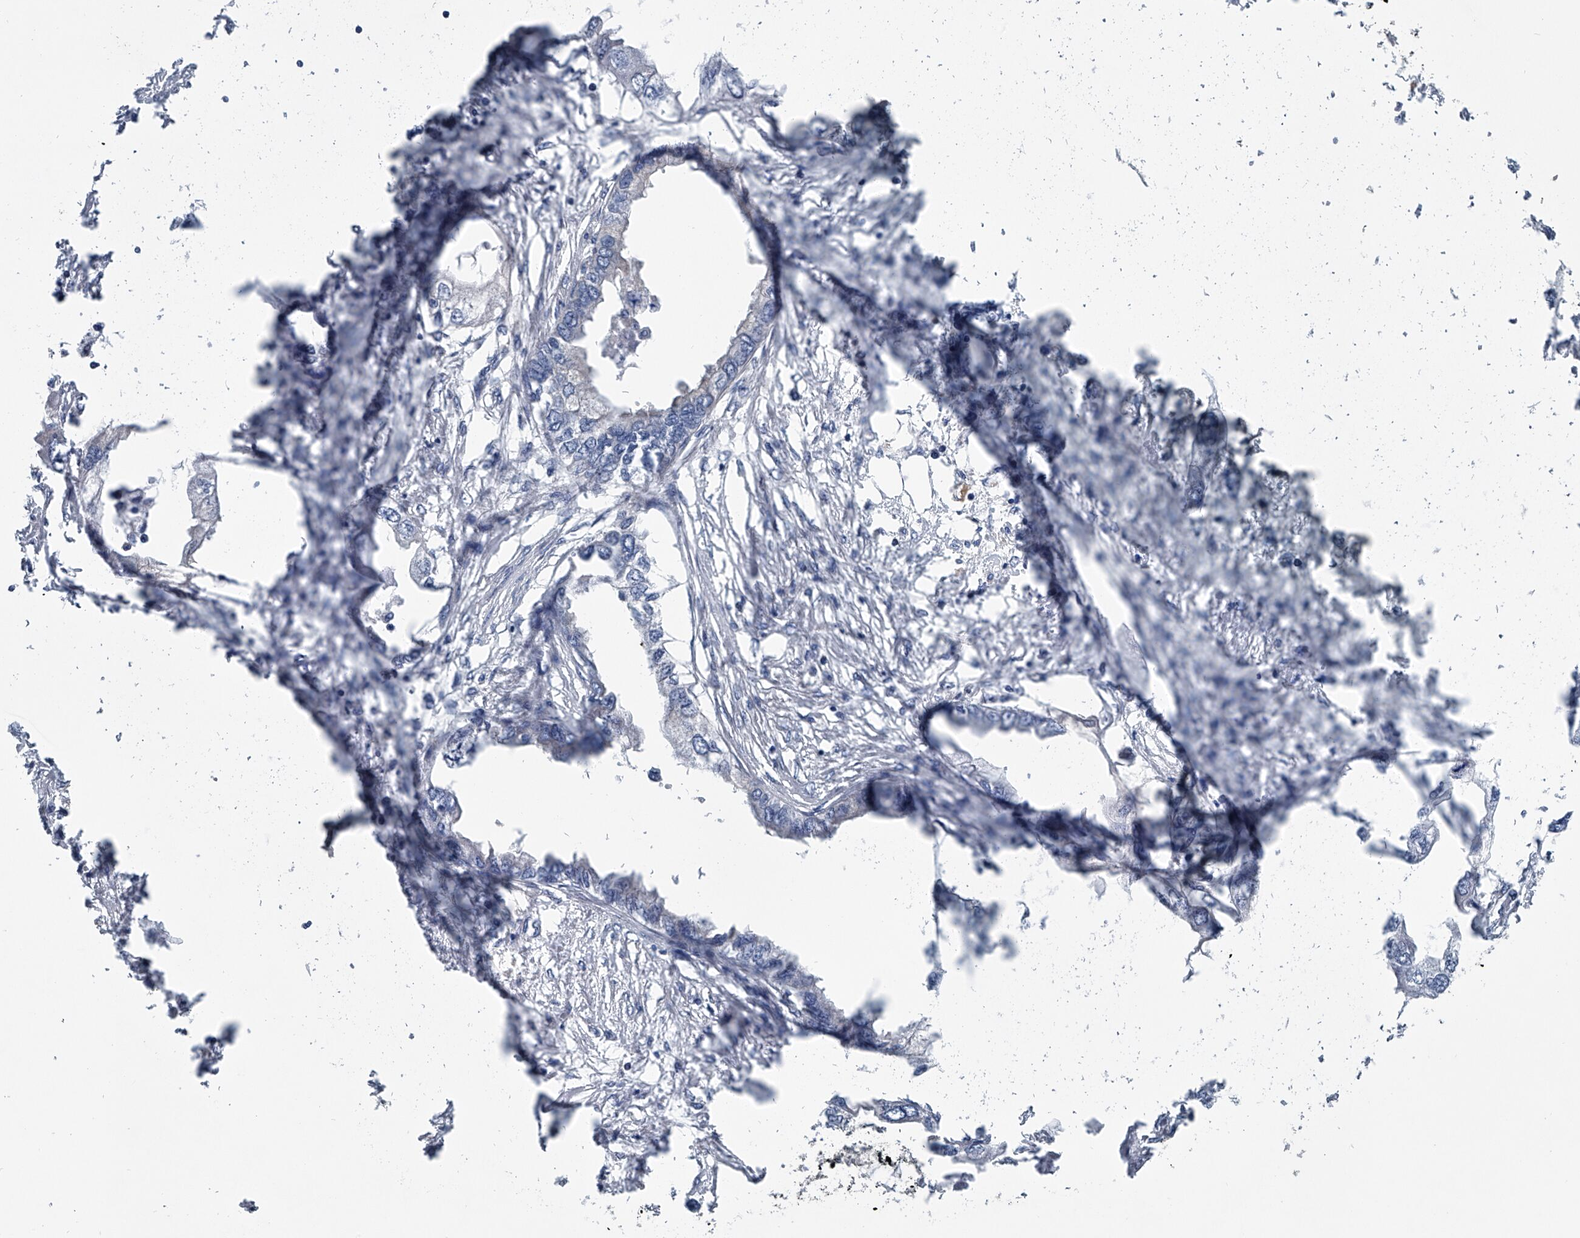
{"staining": {"intensity": "negative", "quantity": "none", "location": "none"}, "tissue": "endometrial cancer", "cell_type": "Tumor cells", "image_type": "cancer", "snomed": [{"axis": "morphology", "description": "Adenocarcinoma, NOS"}, {"axis": "morphology", "description": "Adenocarcinoma, metastatic, NOS"}, {"axis": "topography", "description": "Adipose tissue"}, {"axis": "topography", "description": "Endometrium"}], "caption": "Immunohistochemistry of endometrial cancer shows no positivity in tumor cells. (Brightfield microscopy of DAB (3,3'-diaminobenzidine) immunohistochemistry at high magnification).", "gene": "PPP2R5D", "patient": {"sex": "female", "age": 67}}